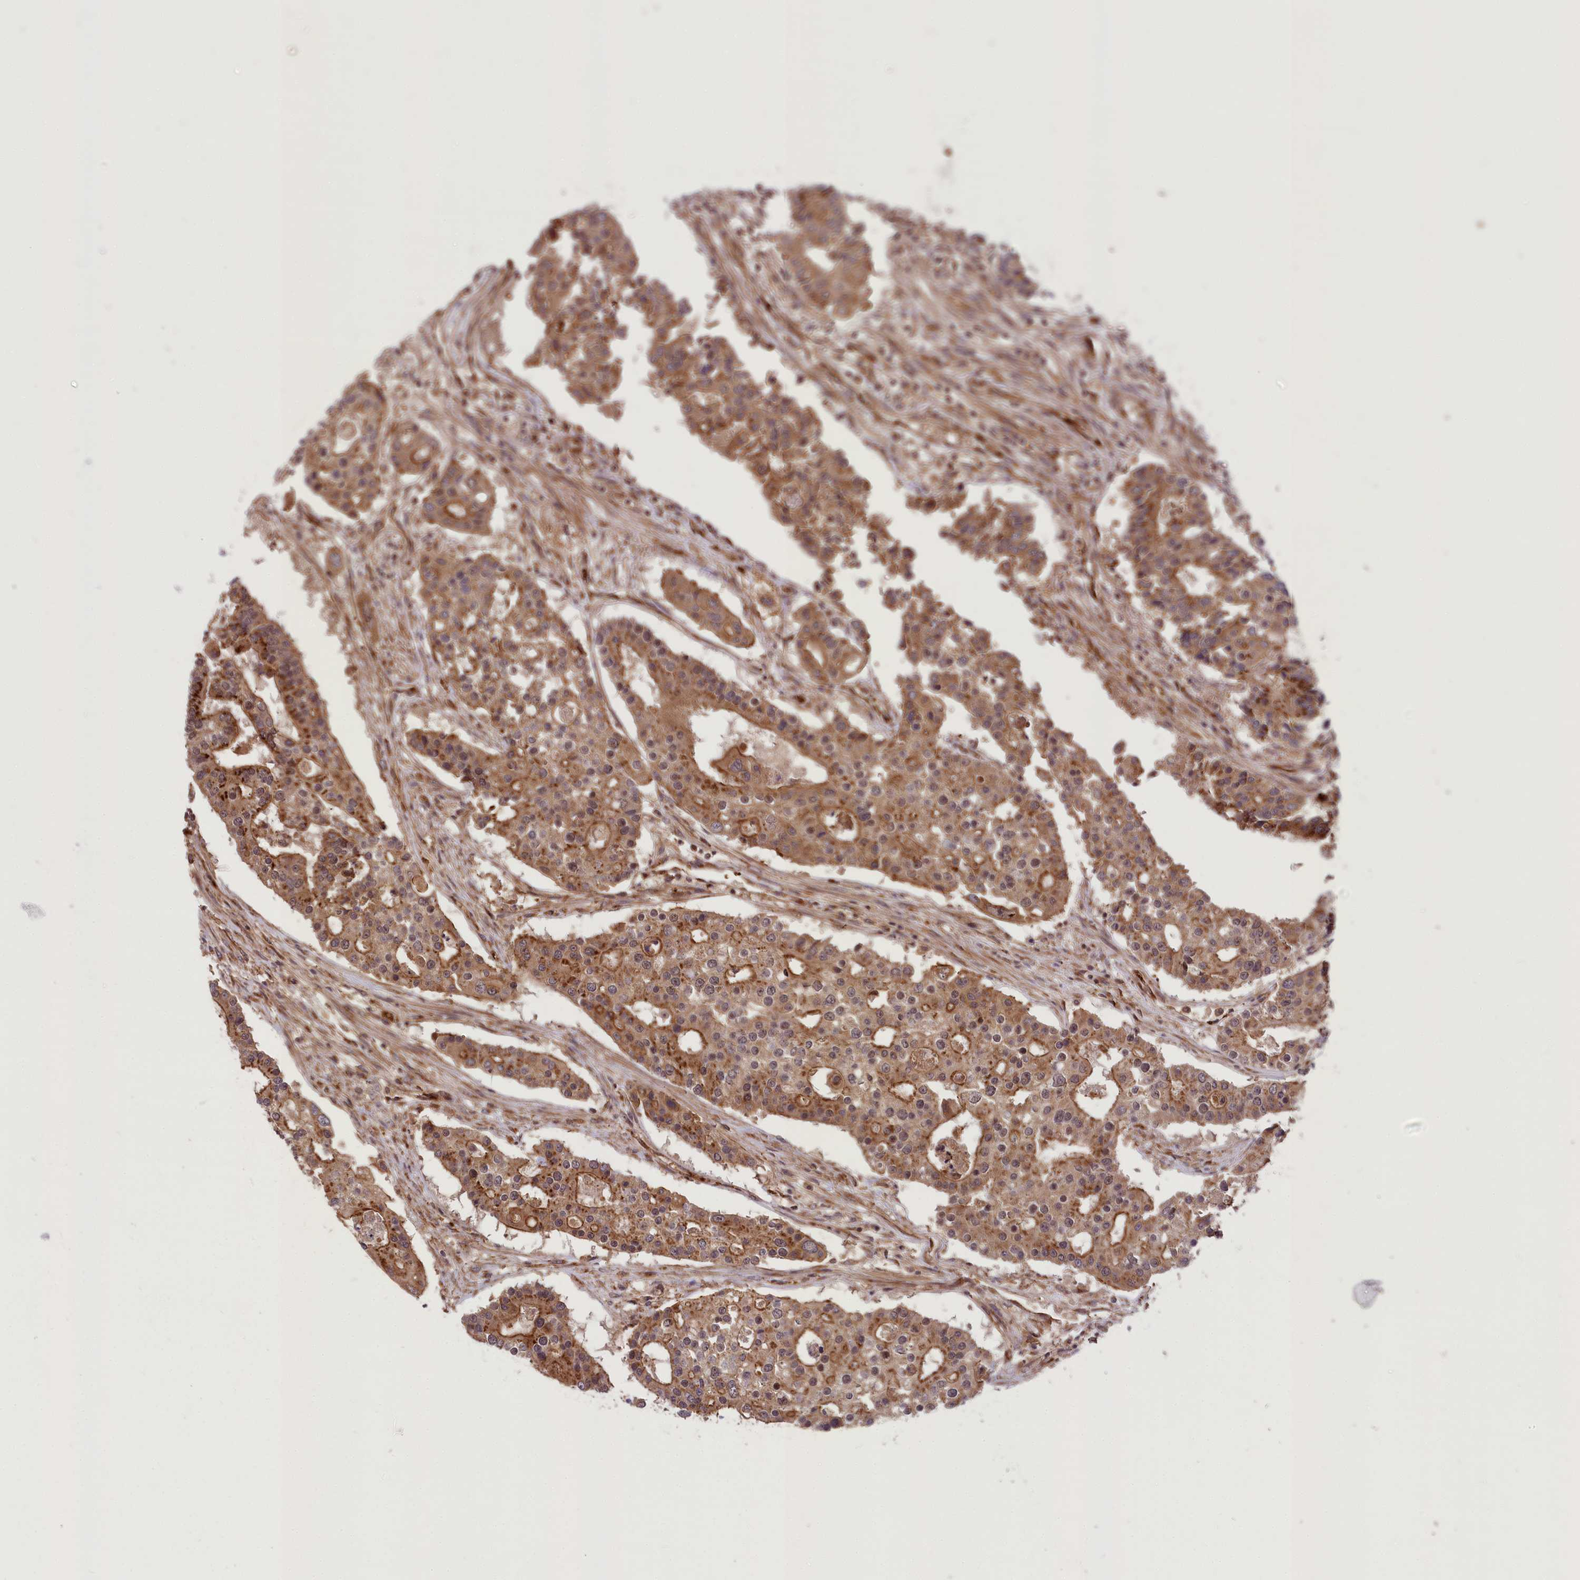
{"staining": {"intensity": "moderate", "quantity": ">75%", "location": "cytoplasmic/membranous"}, "tissue": "colorectal cancer", "cell_type": "Tumor cells", "image_type": "cancer", "snomed": [{"axis": "morphology", "description": "Adenocarcinoma, NOS"}, {"axis": "topography", "description": "Colon"}], "caption": "This is an image of immunohistochemistry staining of colorectal cancer (adenocarcinoma), which shows moderate expression in the cytoplasmic/membranous of tumor cells.", "gene": "CARD19", "patient": {"sex": "male", "age": 77}}